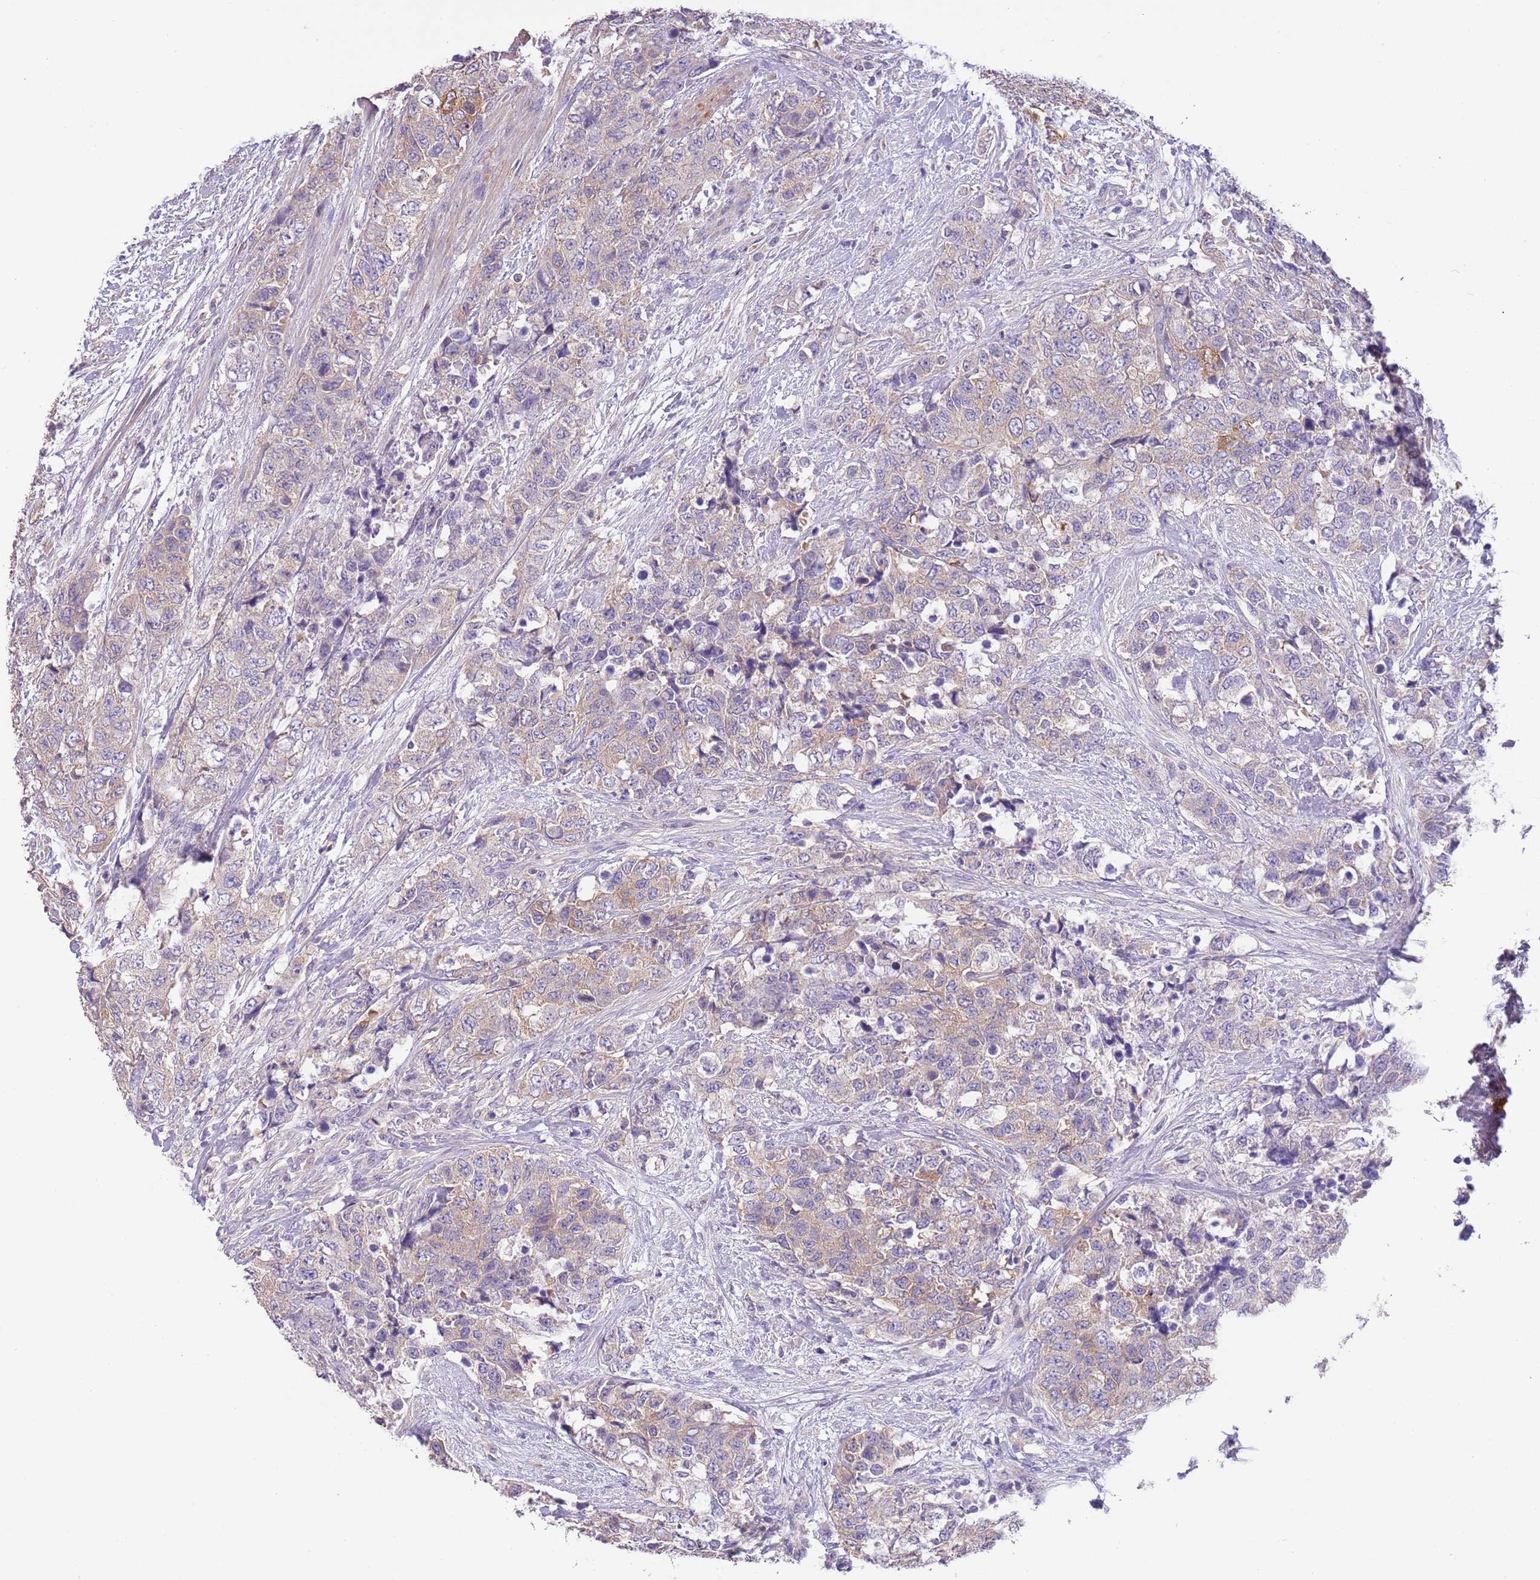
{"staining": {"intensity": "weak", "quantity": "25%-75%", "location": "cytoplasmic/membranous"}, "tissue": "urothelial cancer", "cell_type": "Tumor cells", "image_type": "cancer", "snomed": [{"axis": "morphology", "description": "Urothelial carcinoma, High grade"}, {"axis": "topography", "description": "Urinary bladder"}], "caption": "A brown stain labels weak cytoplasmic/membranous positivity of a protein in urothelial cancer tumor cells.", "gene": "ZNF658", "patient": {"sex": "female", "age": 78}}